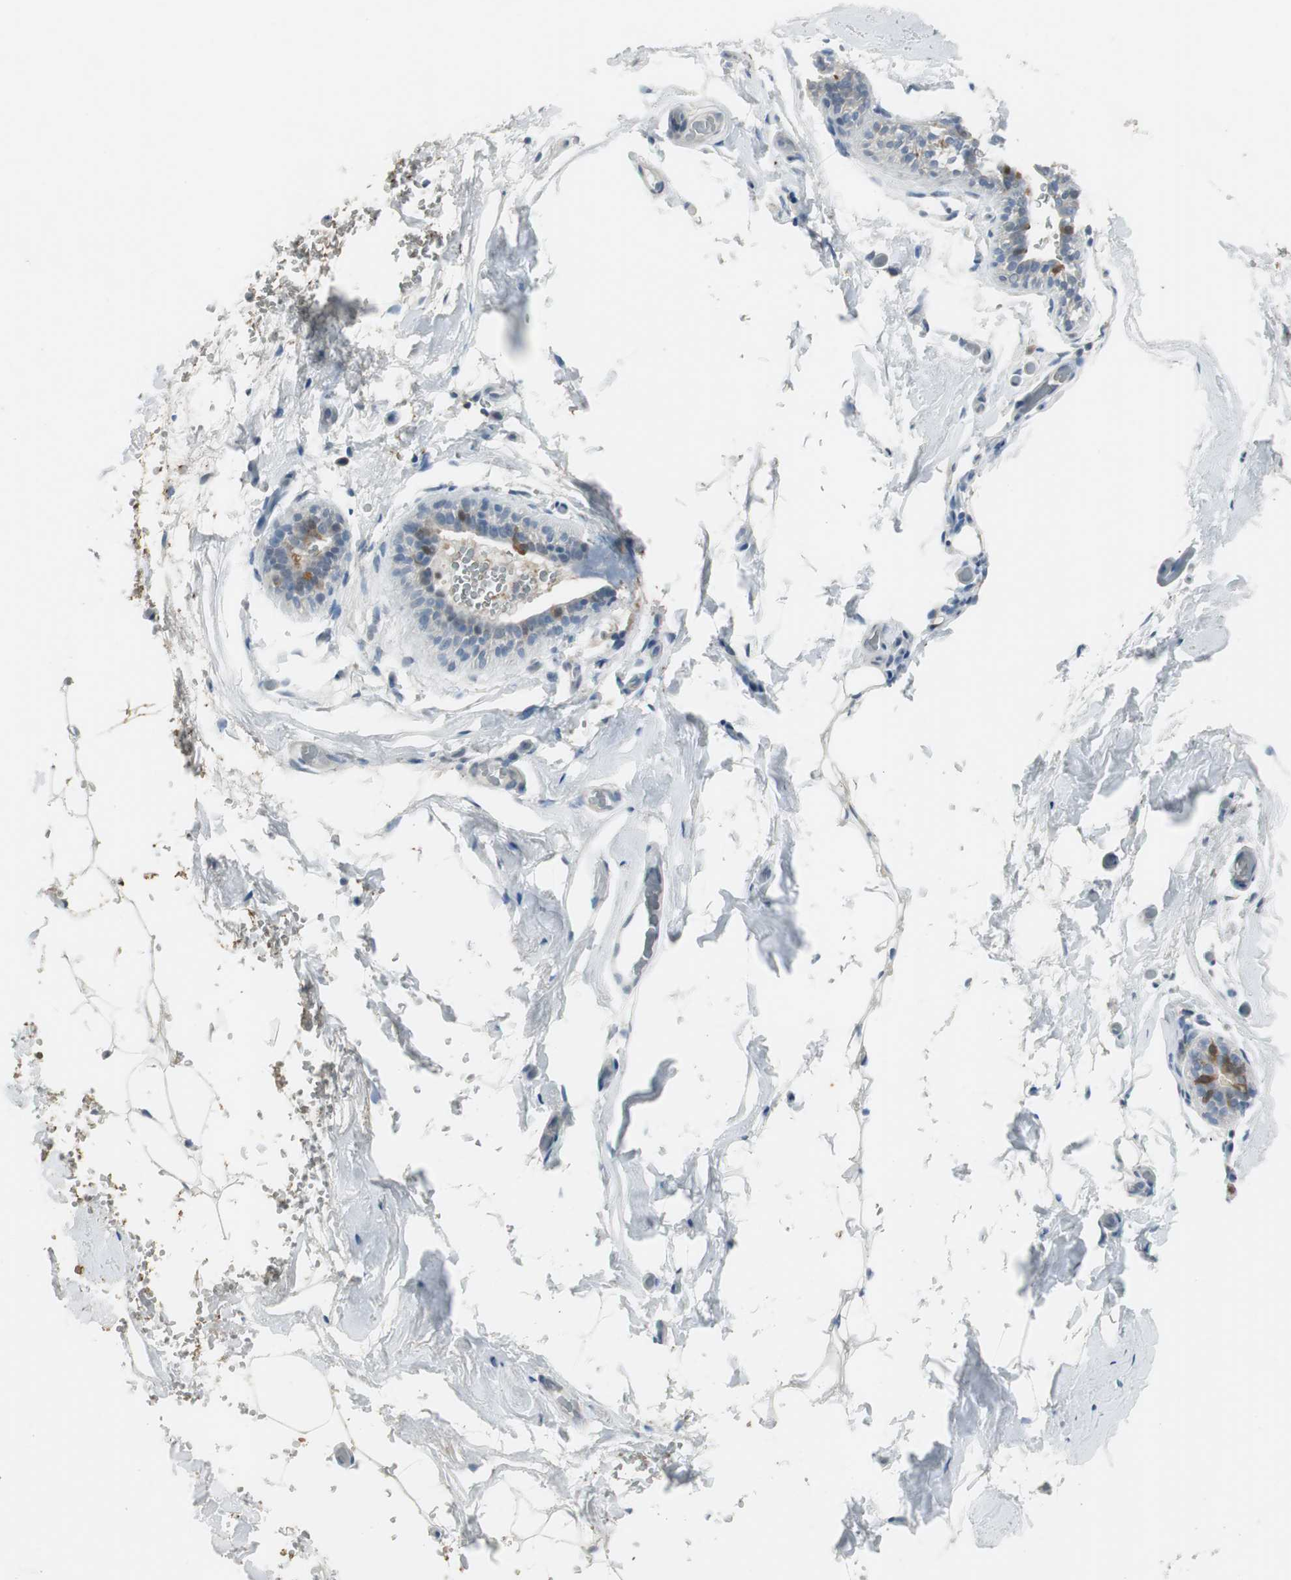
{"staining": {"intensity": "negative", "quantity": "none", "location": "none"}, "tissue": "breast", "cell_type": "Adipocytes", "image_type": "normal", "snomed": [{"axis": "morphology", "description": "Normal tissue, NOS"}, {"axis": "topography", "description": "Breast"}, {"axis": "topography", "description": "Soft tissue"}], "caption": "A high-resolution image shows immunohistochemistry (IHC) staining of normal breast, which displays no significant positivity in adipocytes. (Stains: DAB (3,3'-diaminobenzidine) immunohistochemistry with hematoxylin counter stain, Microscopy: brightfield microscopy at high magnification).", "gene": "MSTO1", "patient": {"sex": "female", "age": 75}}